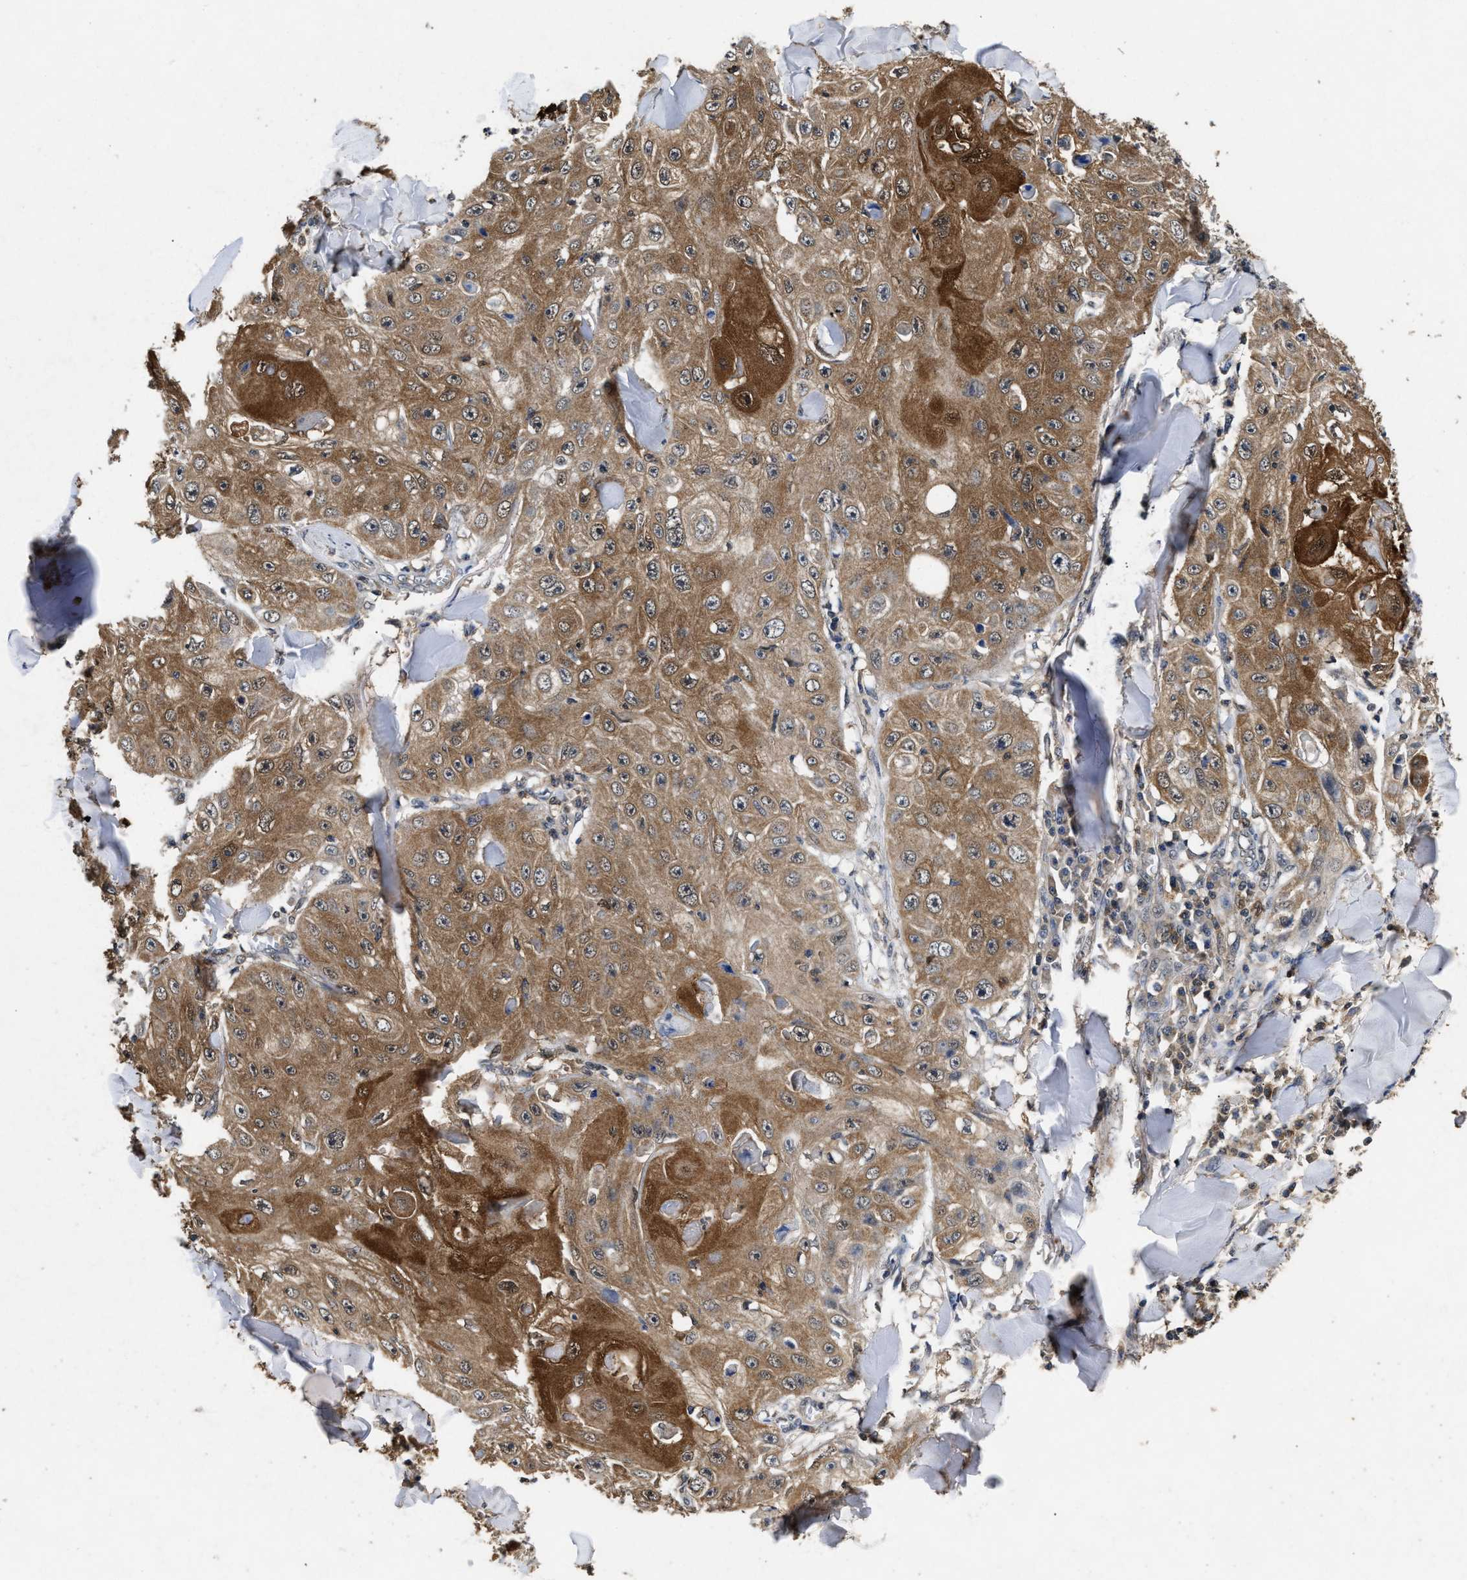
{"staining": {"intensity": "moderate", "quantity": "25%-75%", "location": "cytoplasmic/membranous"}, "tissue": "skin cancer", "cell_type": "Tumor cells", "image_type": "cancer", "snomed": [{"axis": "morphology", "description": "Squamous cell carcinoma, NOS"}, {"axis": "topography", "description": "Skin"}], "caption": "Skin cancer (squamous cell carcinoma) was stained to show a protein in brown. There is medium levels of moderate cytoplasmic/membranous staining in about 25%-75% of tumor cells.", "gene": "ACAT2", "patient": {"sex": "male", "age": 86}}